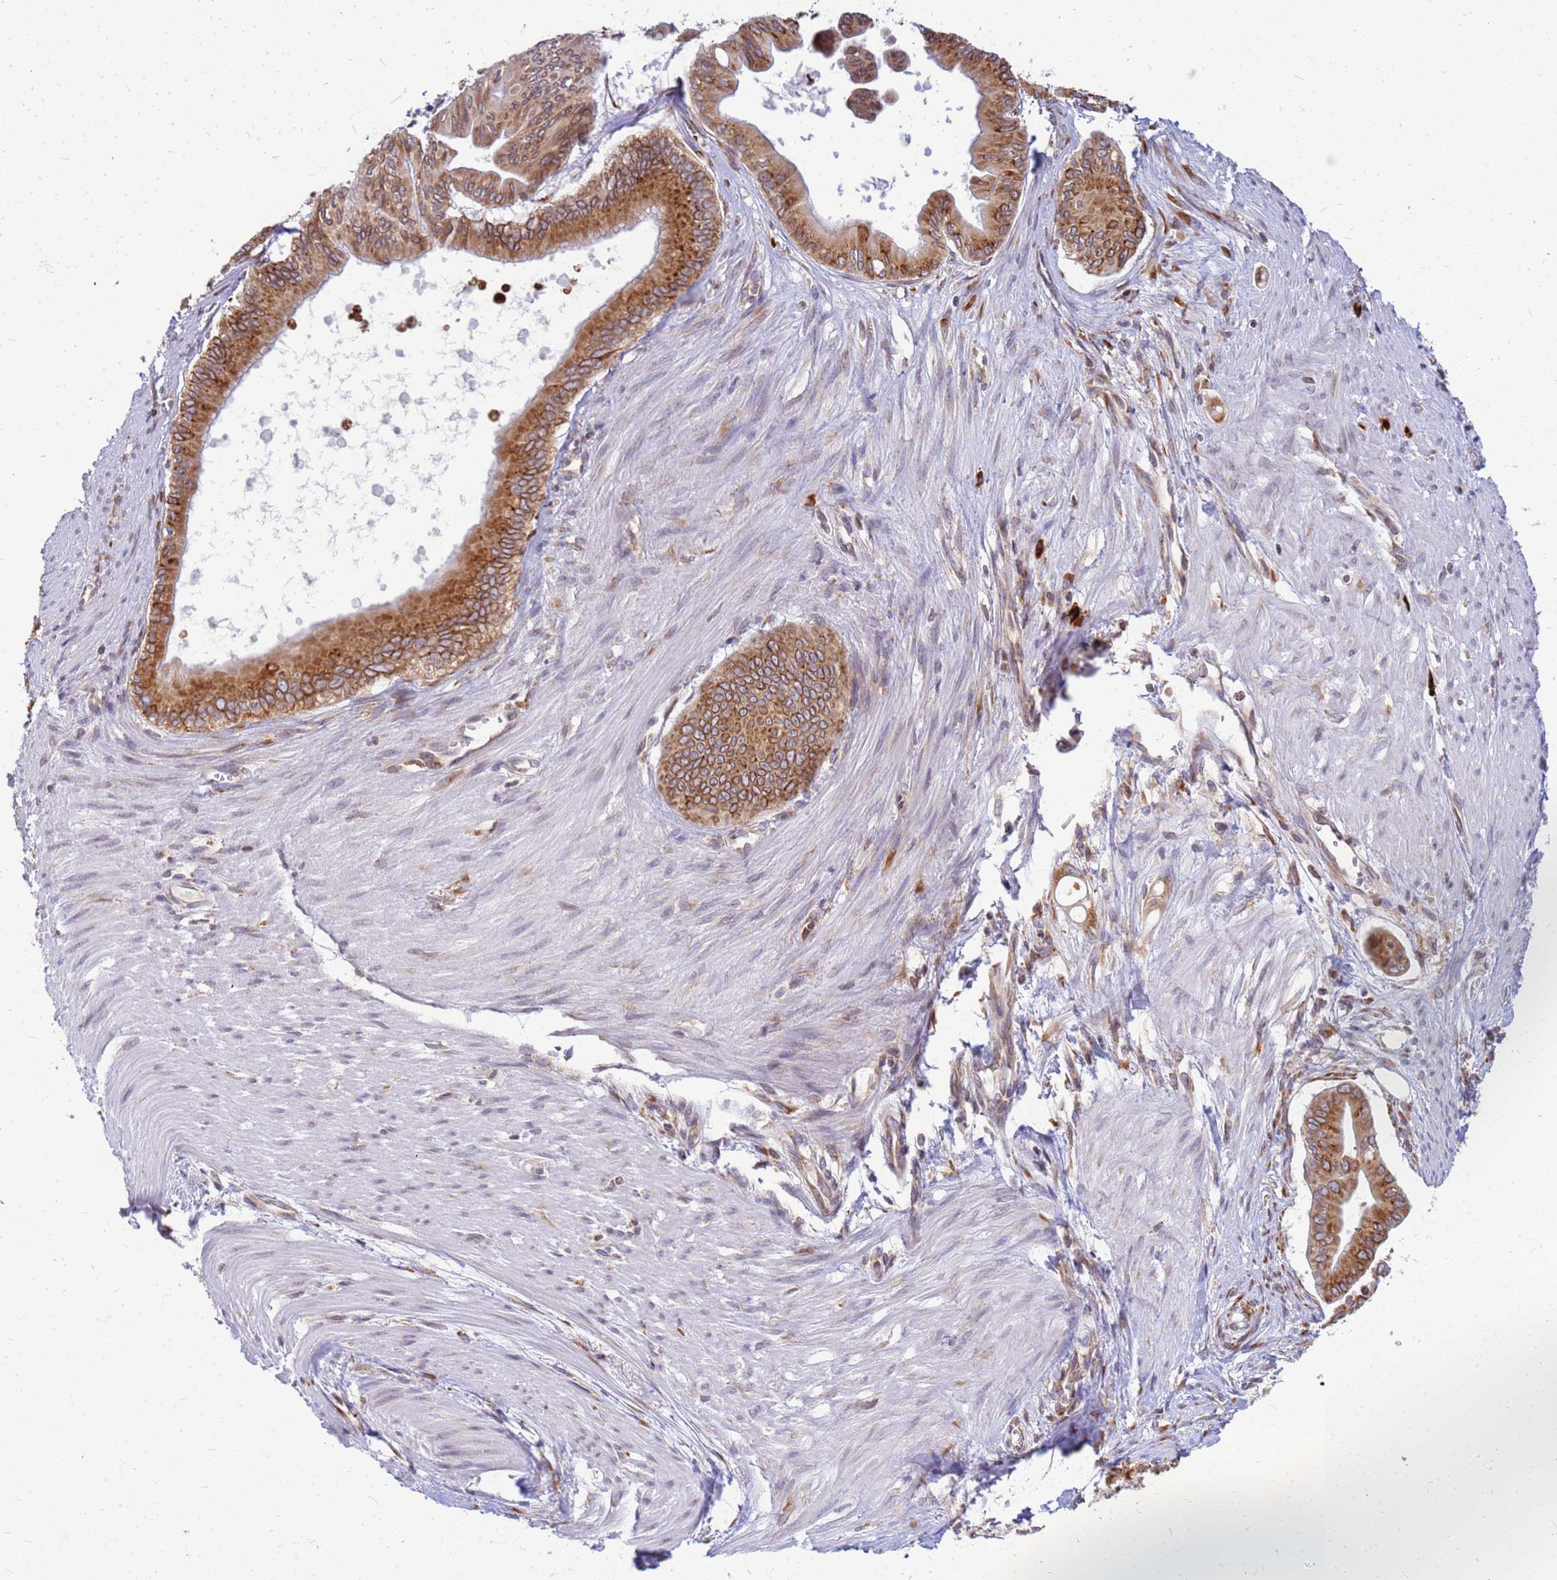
{"staining": {"intensity": "strong", "quantity": ">75%", "location": "cytoplasmic/membranous"}, "tissue": "pancreatic cancer", "cell_type": "Tumor cells", "image_type": "cancer", "snomed": [{"axis": "morphology", "description": "Adenocarcinoma, NOS"}, {"axis": "topography", "description": "Pancreas"}], "caption": "An image showing strong cytoplasmic/membranous staining in about >75% of tumor cells in adenocarcinoma (pancreatic), as visualized by brown immunohistochemical staining.", "gene": "SSR4", "patient": {"sex": "male", "age": 71}}